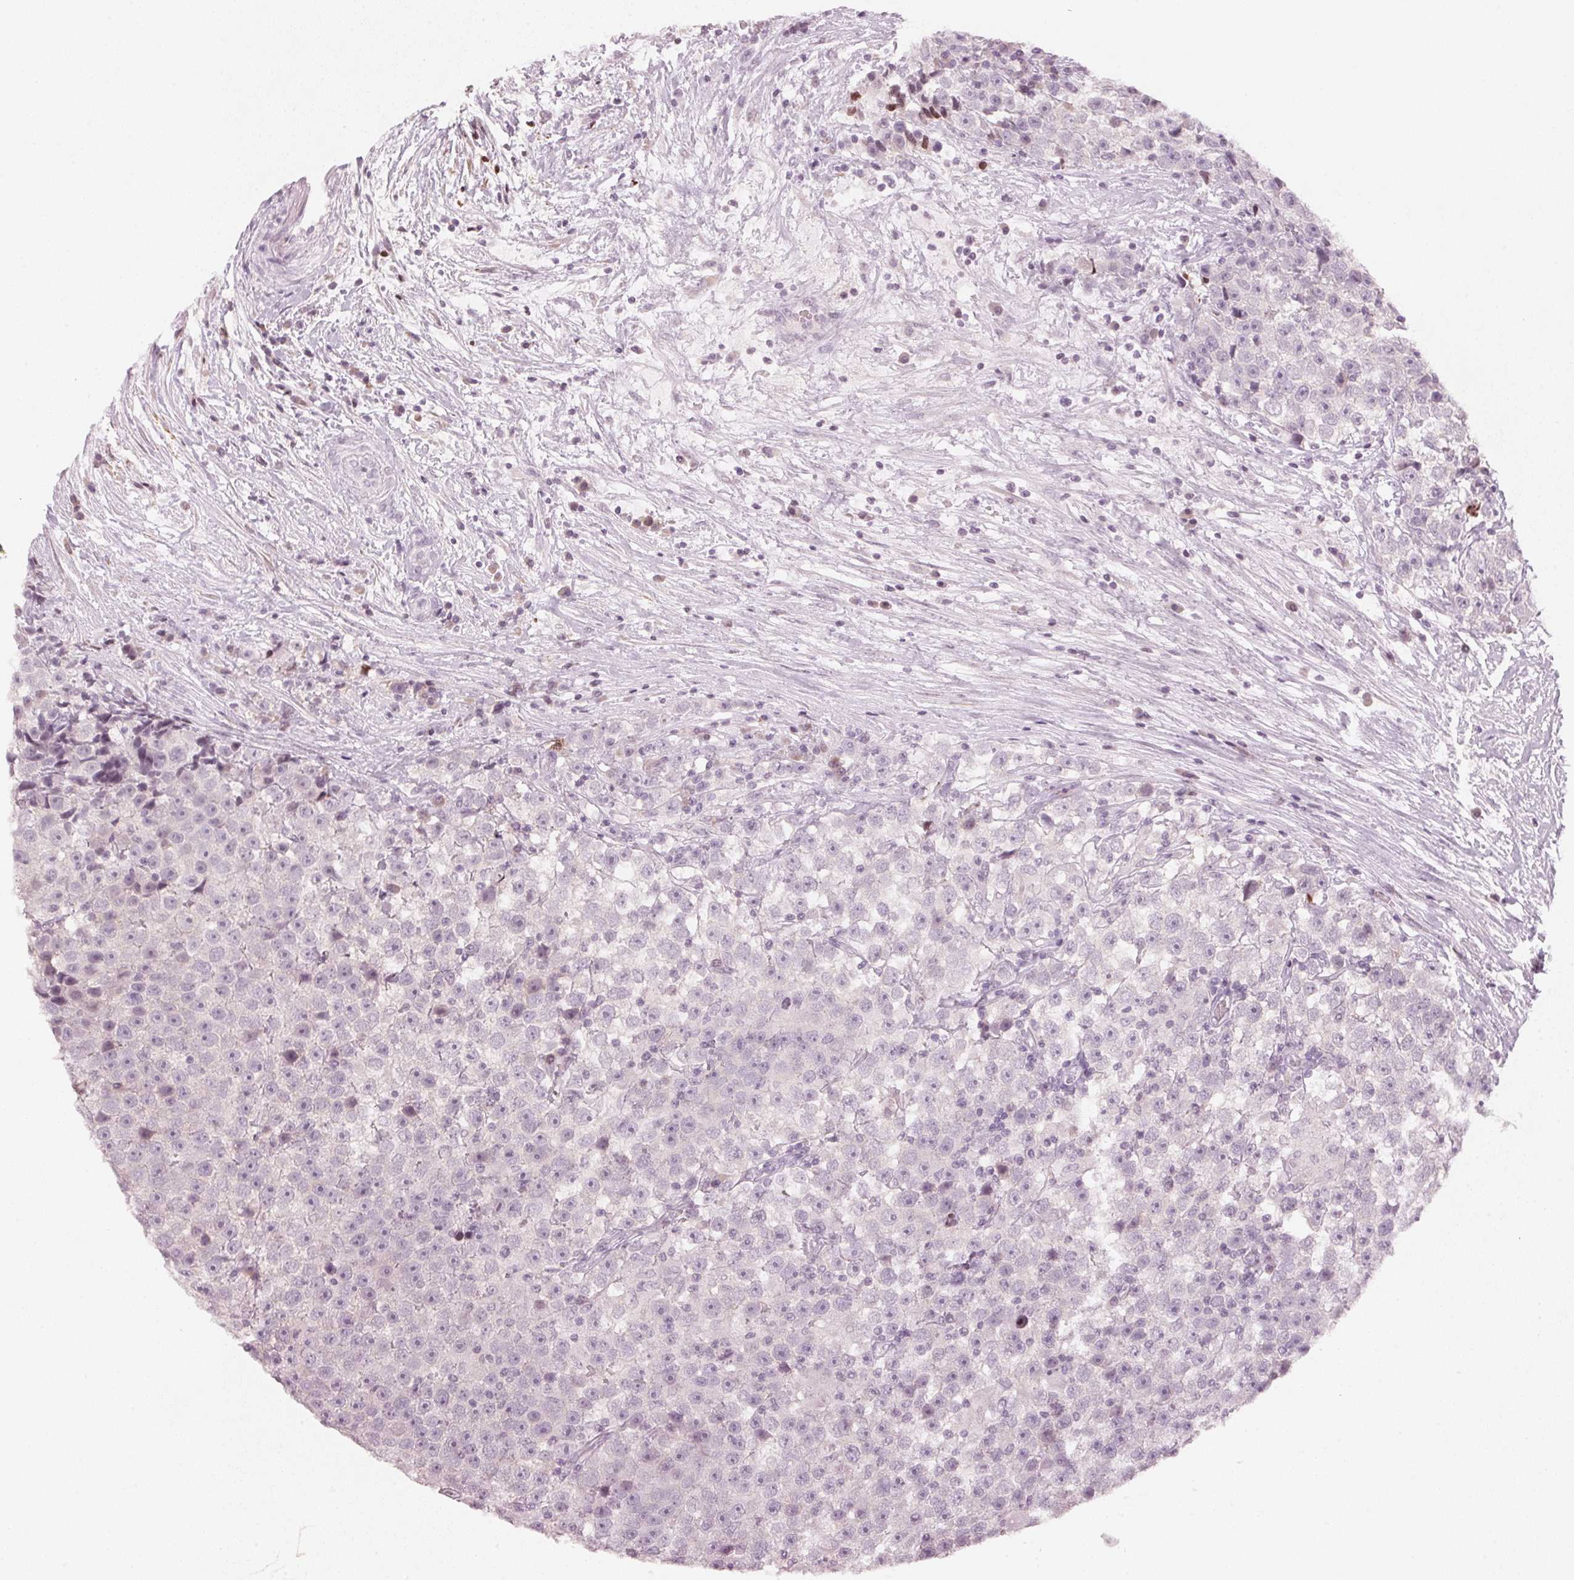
{"staining": {"intensity": "negative", "quantity": "none", "location": "none"}, "tissue": "testis cancer", "cell_type": "Tumor cells", "image_type": "cancer", "snomed": [{"axis": "morphology", "description": "Seminoma, NOS"}, {"axis": "topography", "description": "Testis"}], "caption": "IHC micrograph of human testis cancer stained for a protein (brown), which demonstrates no staining in tumor cells.", "gene": "SFRP4", "patient": {"sex": "male", "age": 31}}